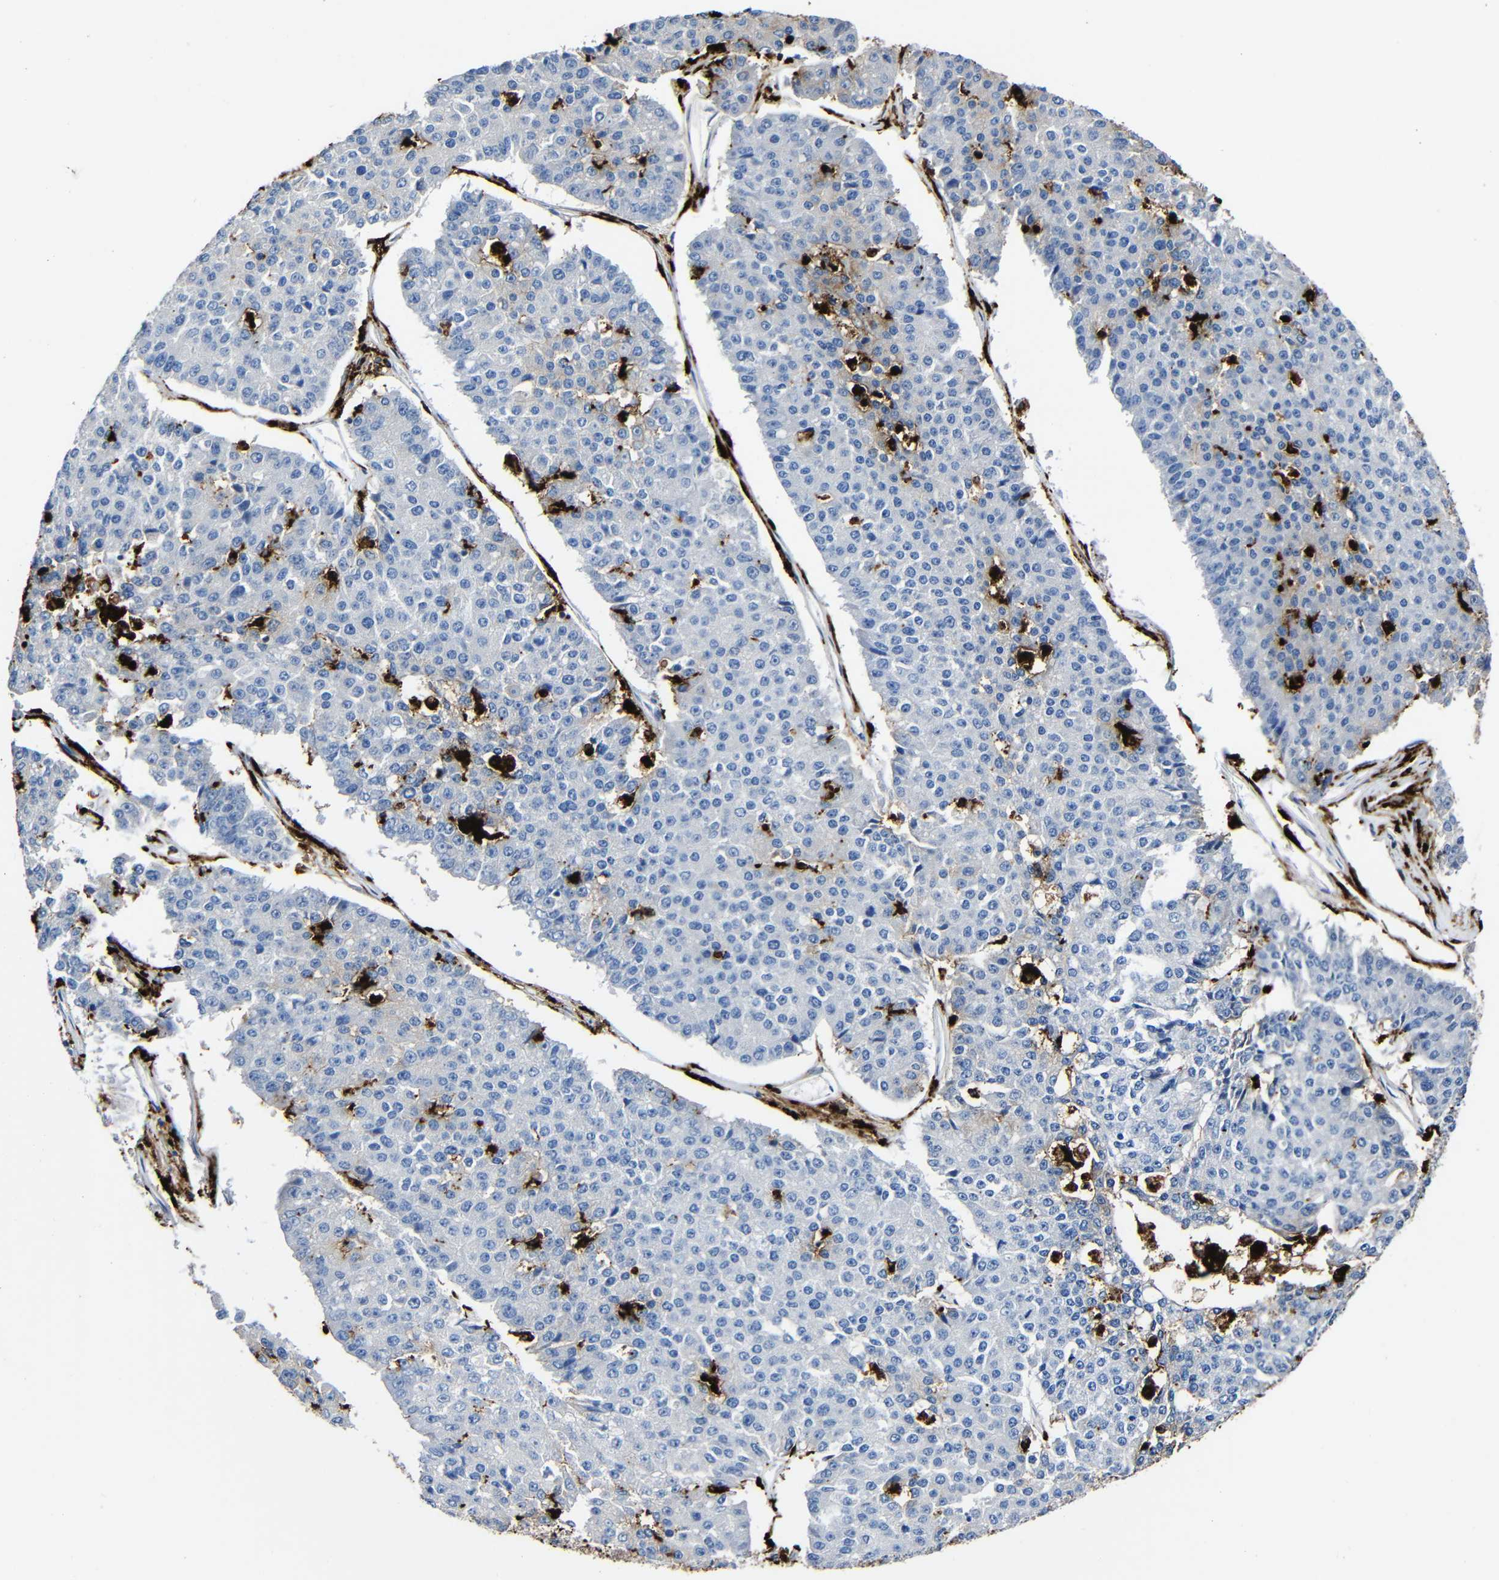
{"staining": {"intensity": "negative", "quantity": "none", "location": "none"}, "tissue": "pancreatic cancer", "cell_type": "Tumor cells", "image_type": "cancer", "snomed": [{"axis": "morphology", "description": "Adenocarcinoma, NOS"}, {"axis": "topography", "description": "Pancreas"}], "caption": "Immunohistochemistry micrograph of neoplastic tissue: pancreatic adenocarcinoma stained with DAB (3,3'-diaminobenzidine) demonstrates no significant protein positivity in tumor cells.", "gene": "HLA-DMA", "patient": {"sex": "male", "age": 50}}